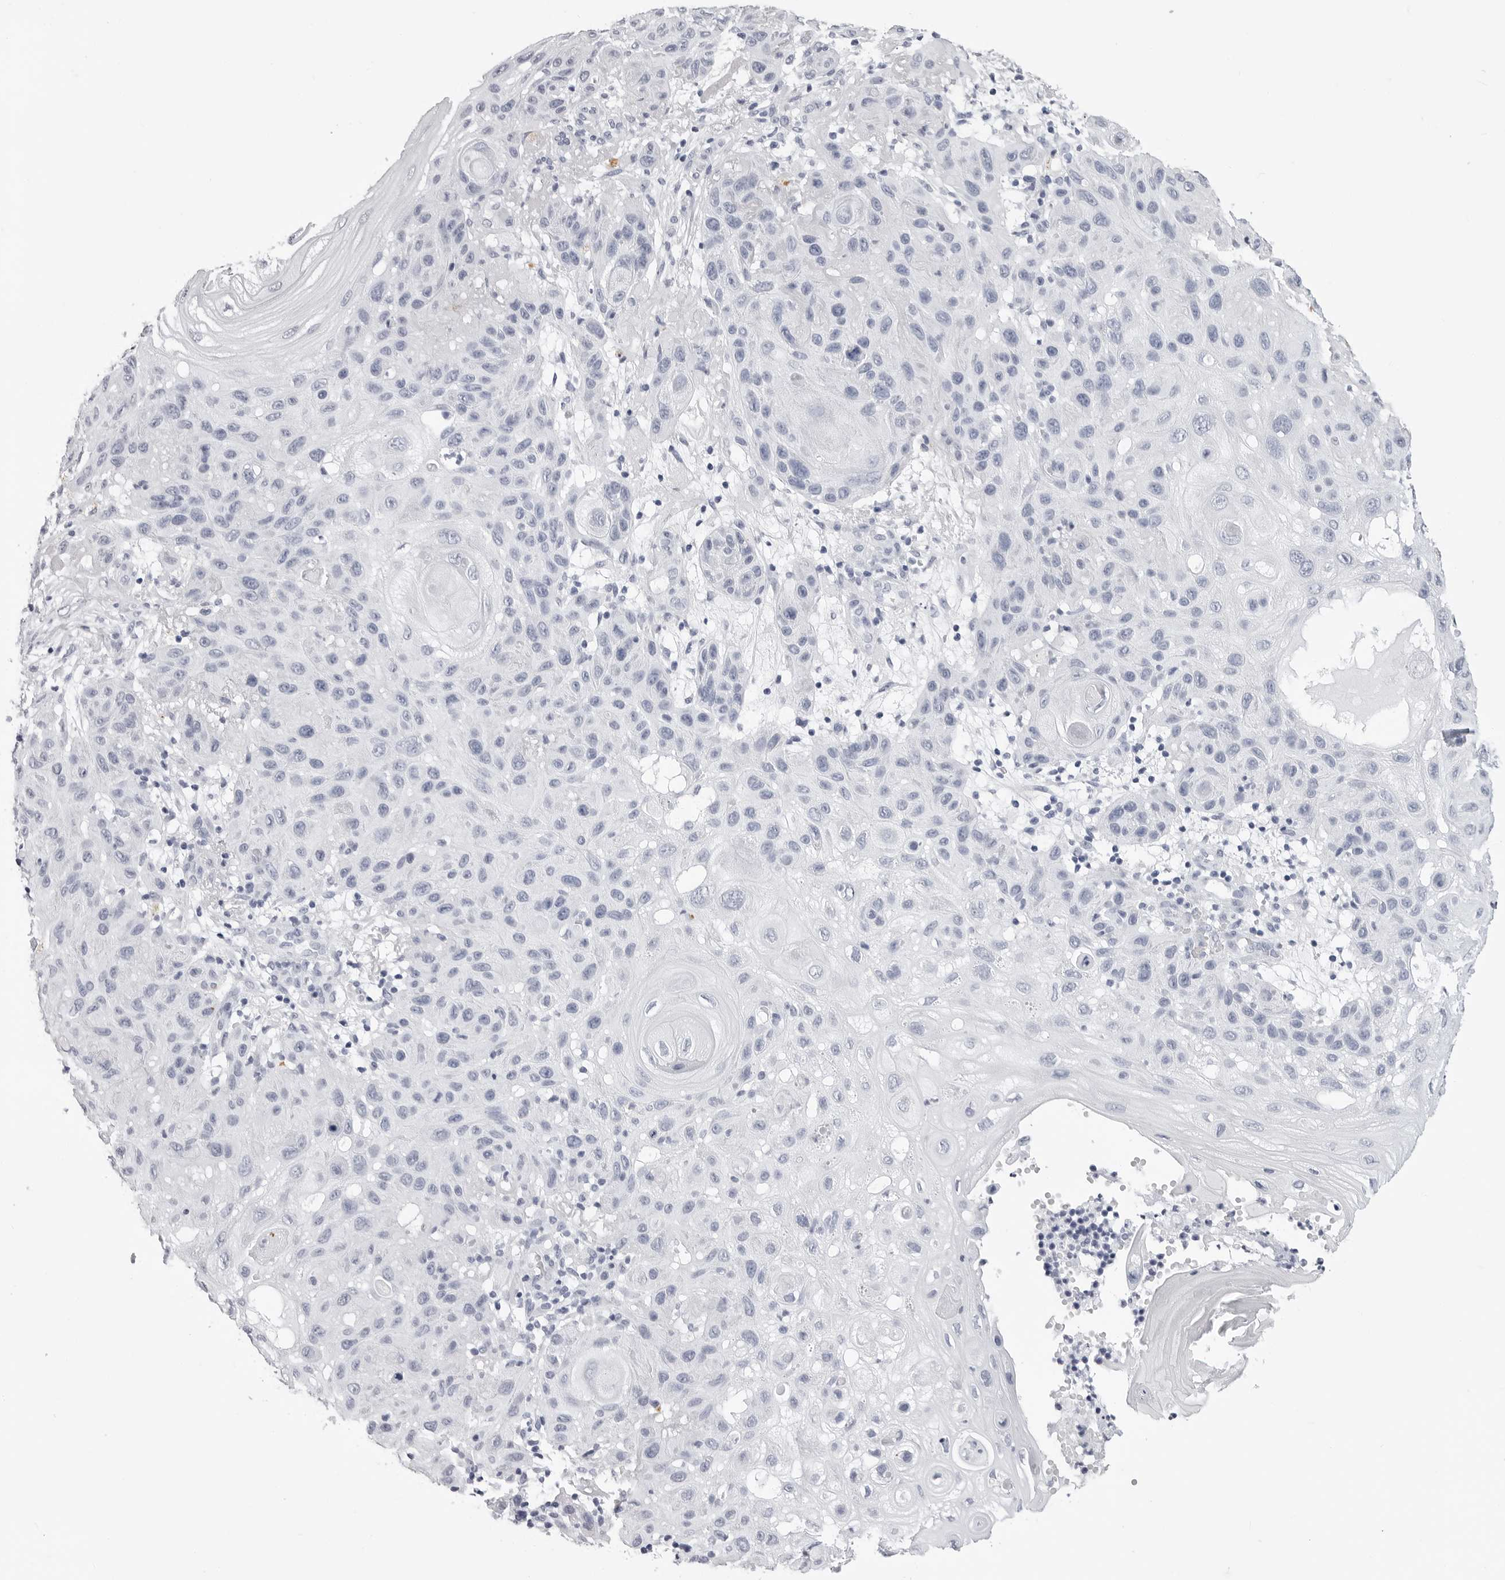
{"staining": {"intensity": "negative", "quantity": "none", "location": "none"}, "tissue": "skin cancer", "cell_type": "Tumor cells", "image_type": "cancer", "snomed": [{"axis": "morphology", "description": "Normal tissue, NOS"}, {"axis": "morphology", "description": "Squamous cell carcinoma, NOS"}, {"axis": "topography", "description": "Skin"}], "caption": "Tumor cells show no significant expression in skin cancer.", "gene": "LGALS4", "patient": {"sex": "female", "age": 96}}